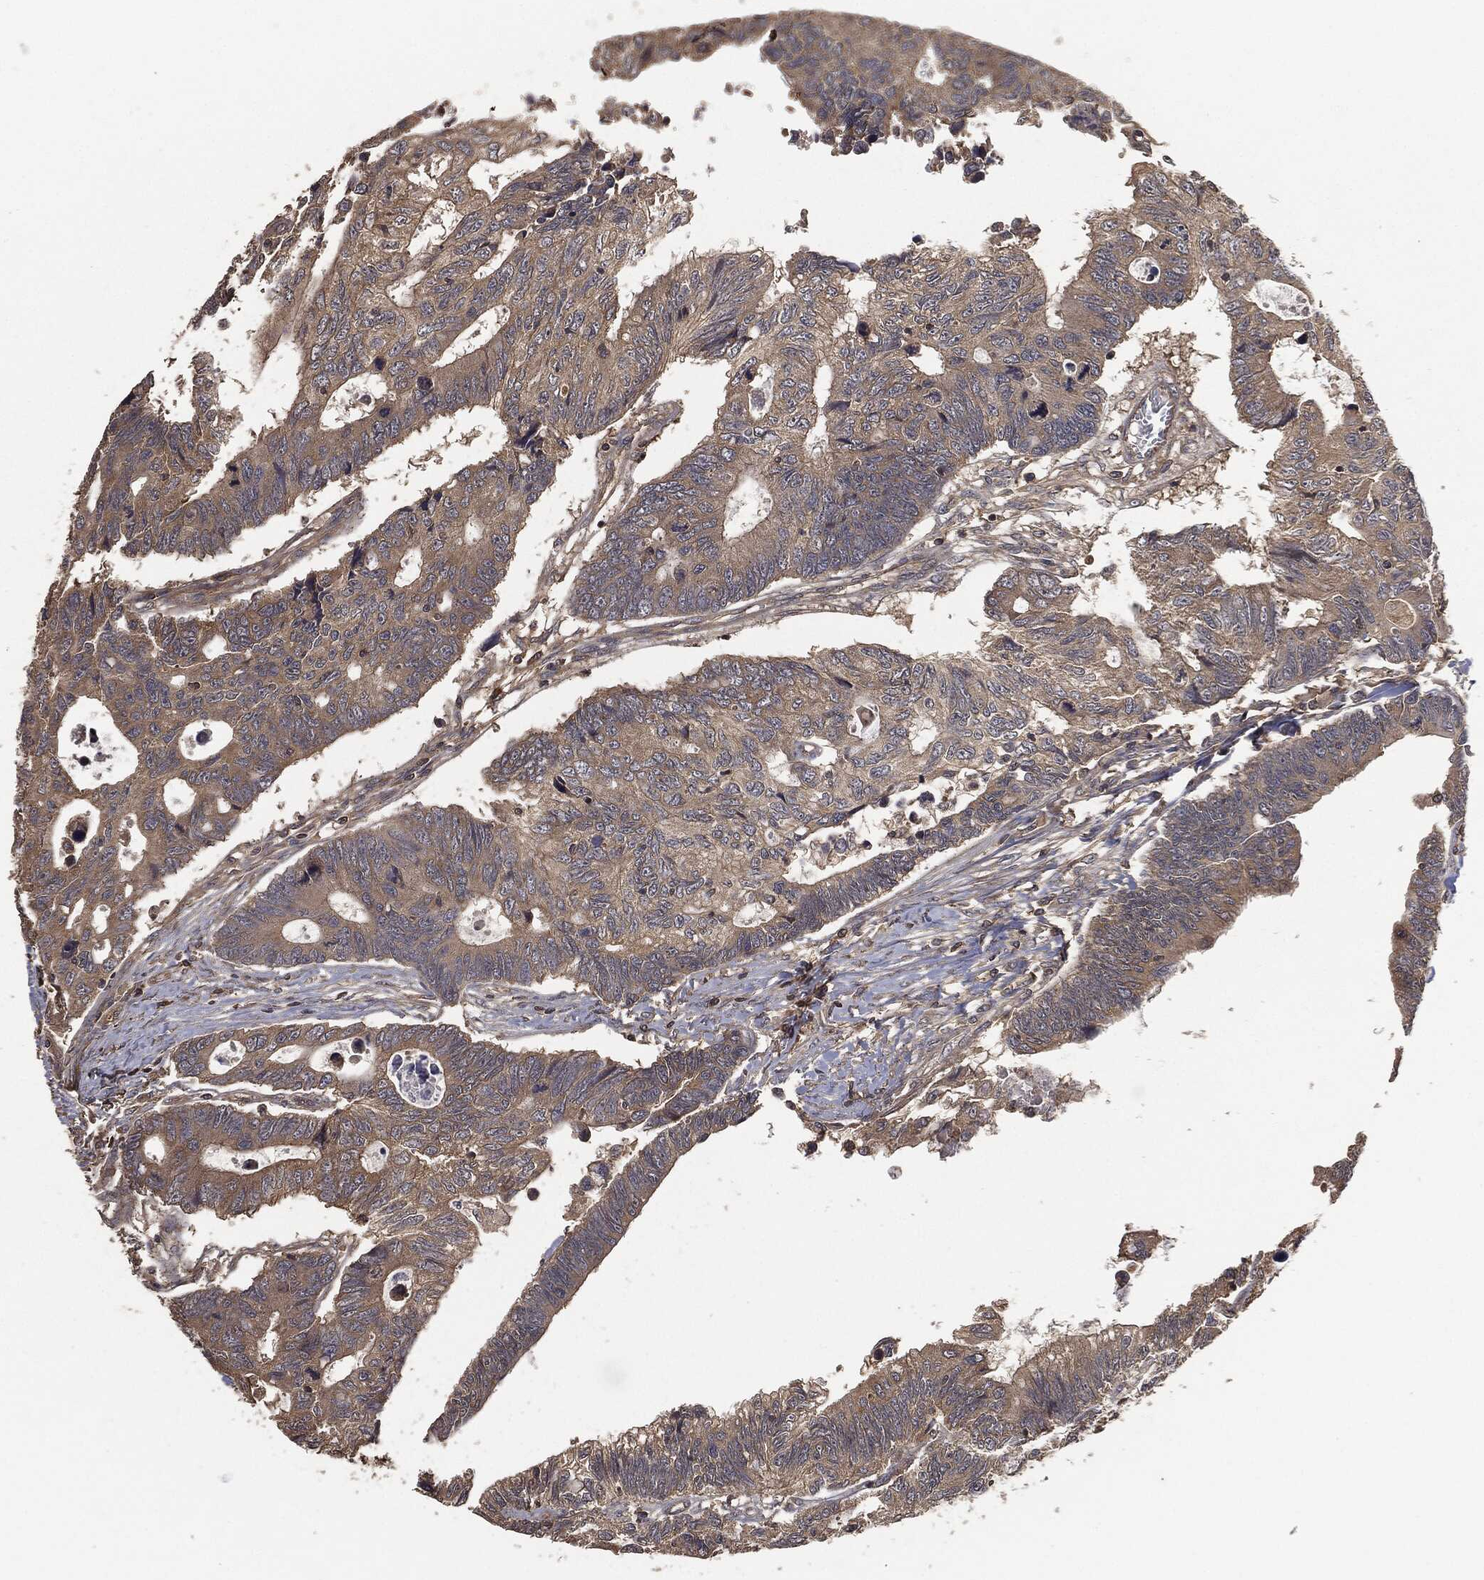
{"staining": {"intensity": "weak", "quantity": "25%-75%", "location": "cytoplasmic/membranous"}, "tissue": "colorectal cancer", "cell_type": "Tumor cells", "image_type": "cancer", "snomed": [{"axis": "morphology", "description": "Adenocarcinoma, NOS"}, {"axis": "topography", "description": "Colon"}], "caption": "Tumor cells show low levels of weak cytoplasmic/membranous positivity in about 25%-75% of cells in colorectal cancer.", "gene": "ERBIN", "patient": {"sex": "female", "age": 77}}